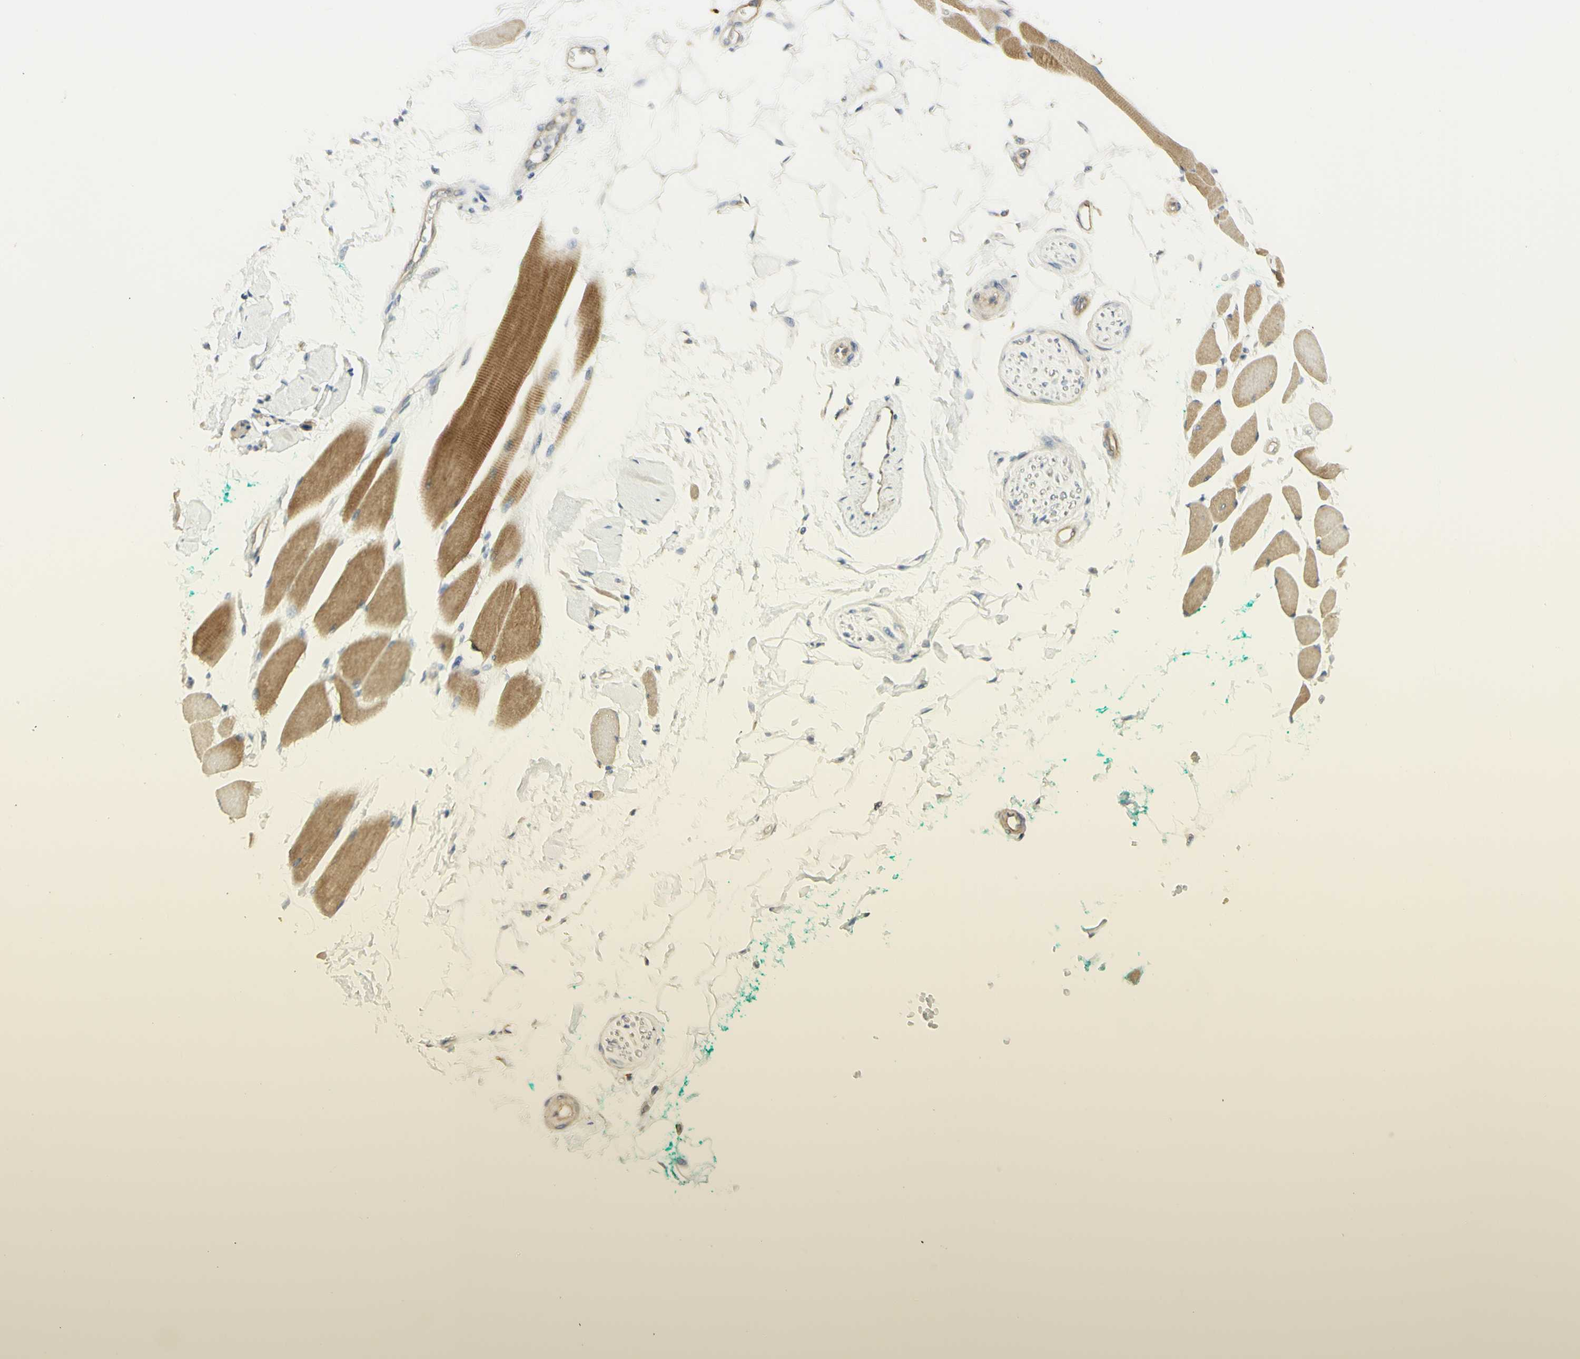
{"staining": {"intensity": "moderate", "quantity": ">75%", "location": "cytoplasmic/membranous"}, "tissue": "skeletal muscle", "cell_type": "Myocytes", "image_type": "normal", "snomed": [{"axis": "morphology", "description": "Normal tissue, NOS"}, {"axis": "topography", "description": "Skeletal muscle"}, {"axis": "topography", "description": "Oral tissue"}, {"axis": "topography", "description": "Peripheral nerve tissue"}], "caption": "The photomicrograph exhibits a brown stain indicating the presence of a protein in the cytoplasmic/membranous of myocytes in skeletal muscle.", "gene": "KIF11", "patient": {"sex": "female", "age": 84}}